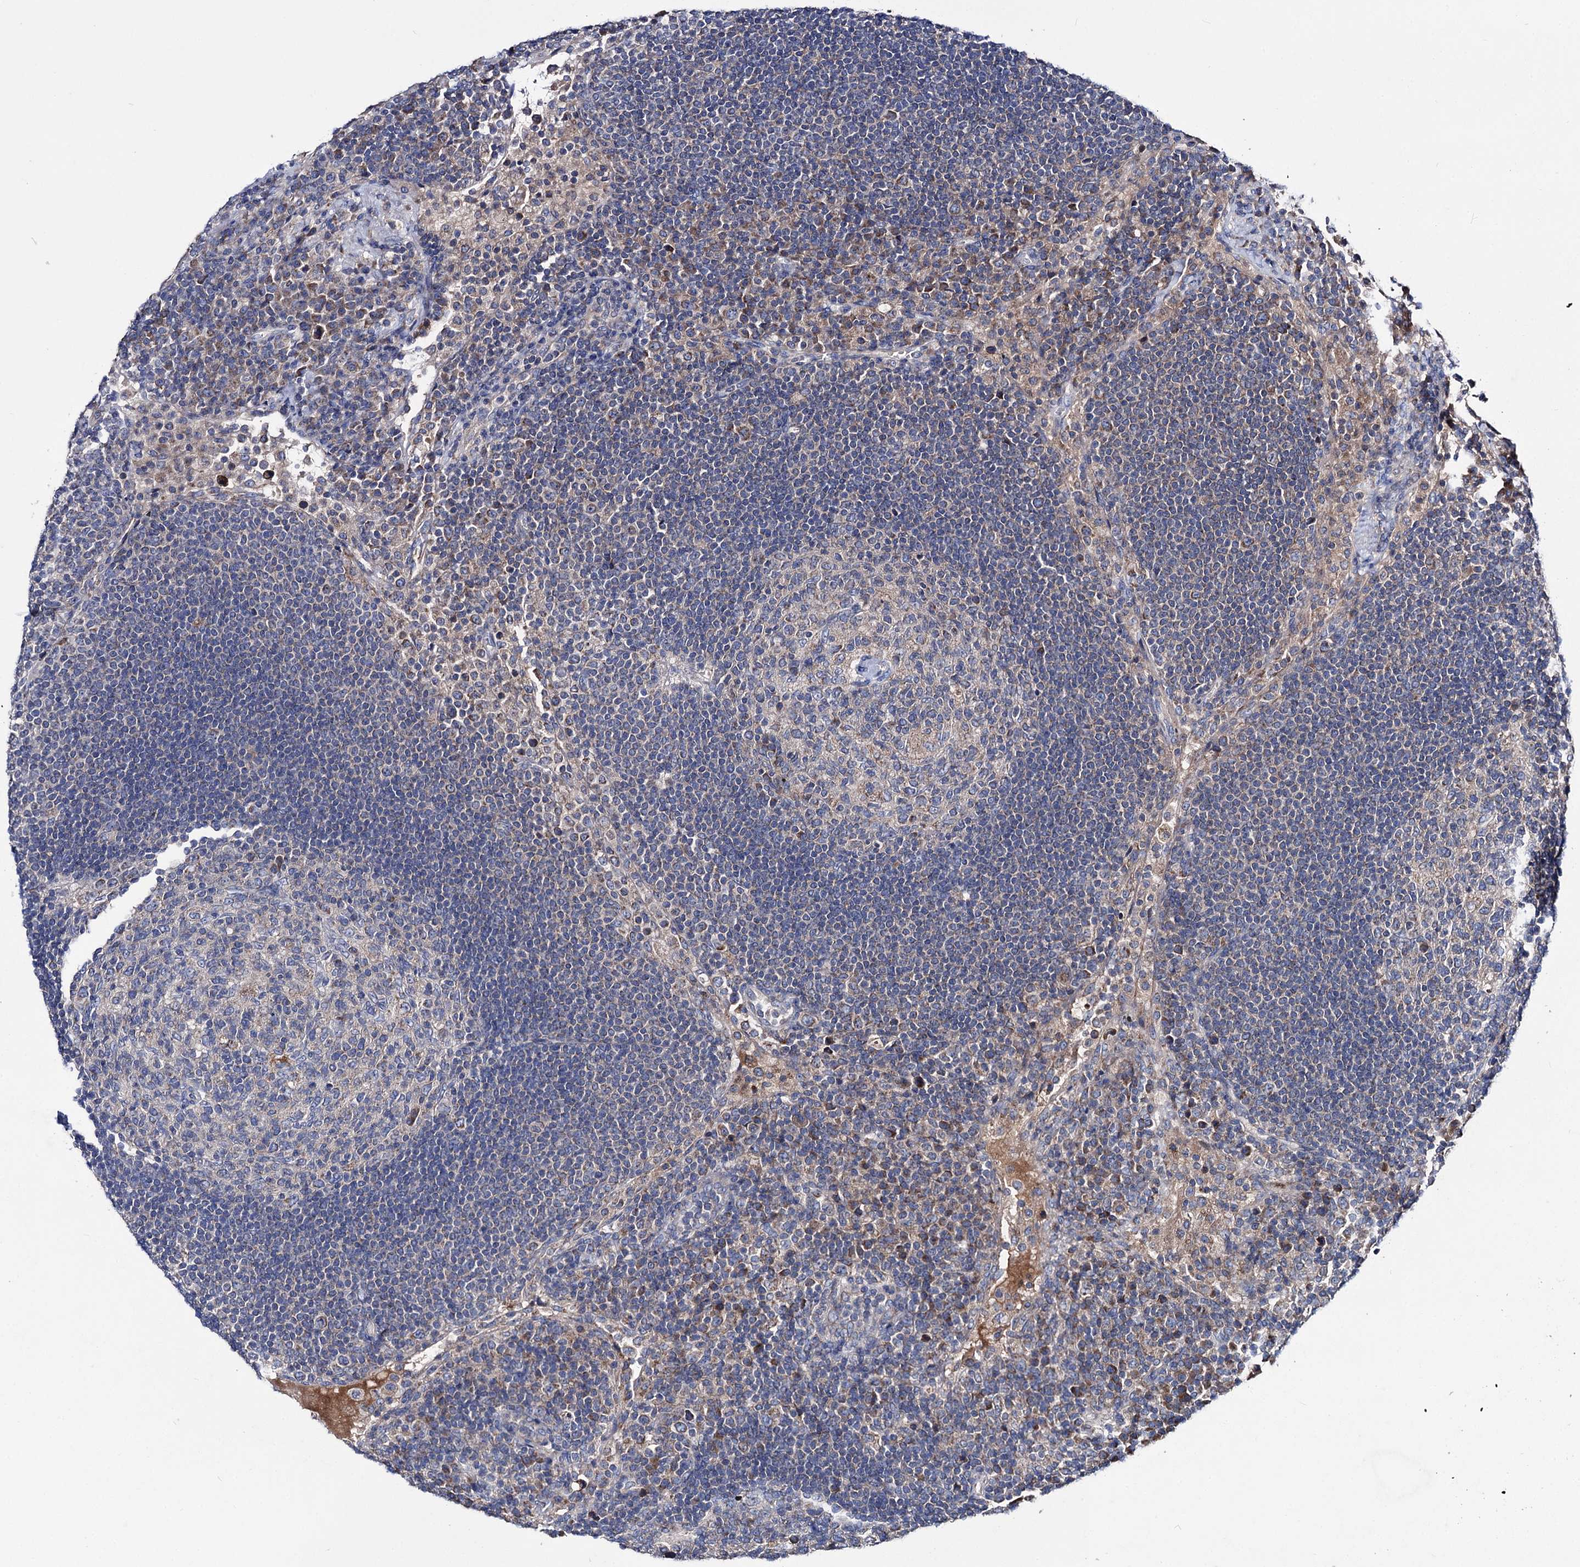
{"staining": {"intensity": "negative", "quantity": "none", "location": "none"}, "tissue": "lymph node", "cell_type": "Germinal center cells", "image_type": "normal", "snomed": [{"axis": "morphology", "description": "Normal tissue, NOS"}, {"axis": "topography", "description": "Lymph node"}], "caption": "This is an immunohistochemistry histopathology image of unremarkable lymph node. There is no expression in germinal center cells.", "gene": "CLPB", "patient": {"sex": "female", "age": 53}}